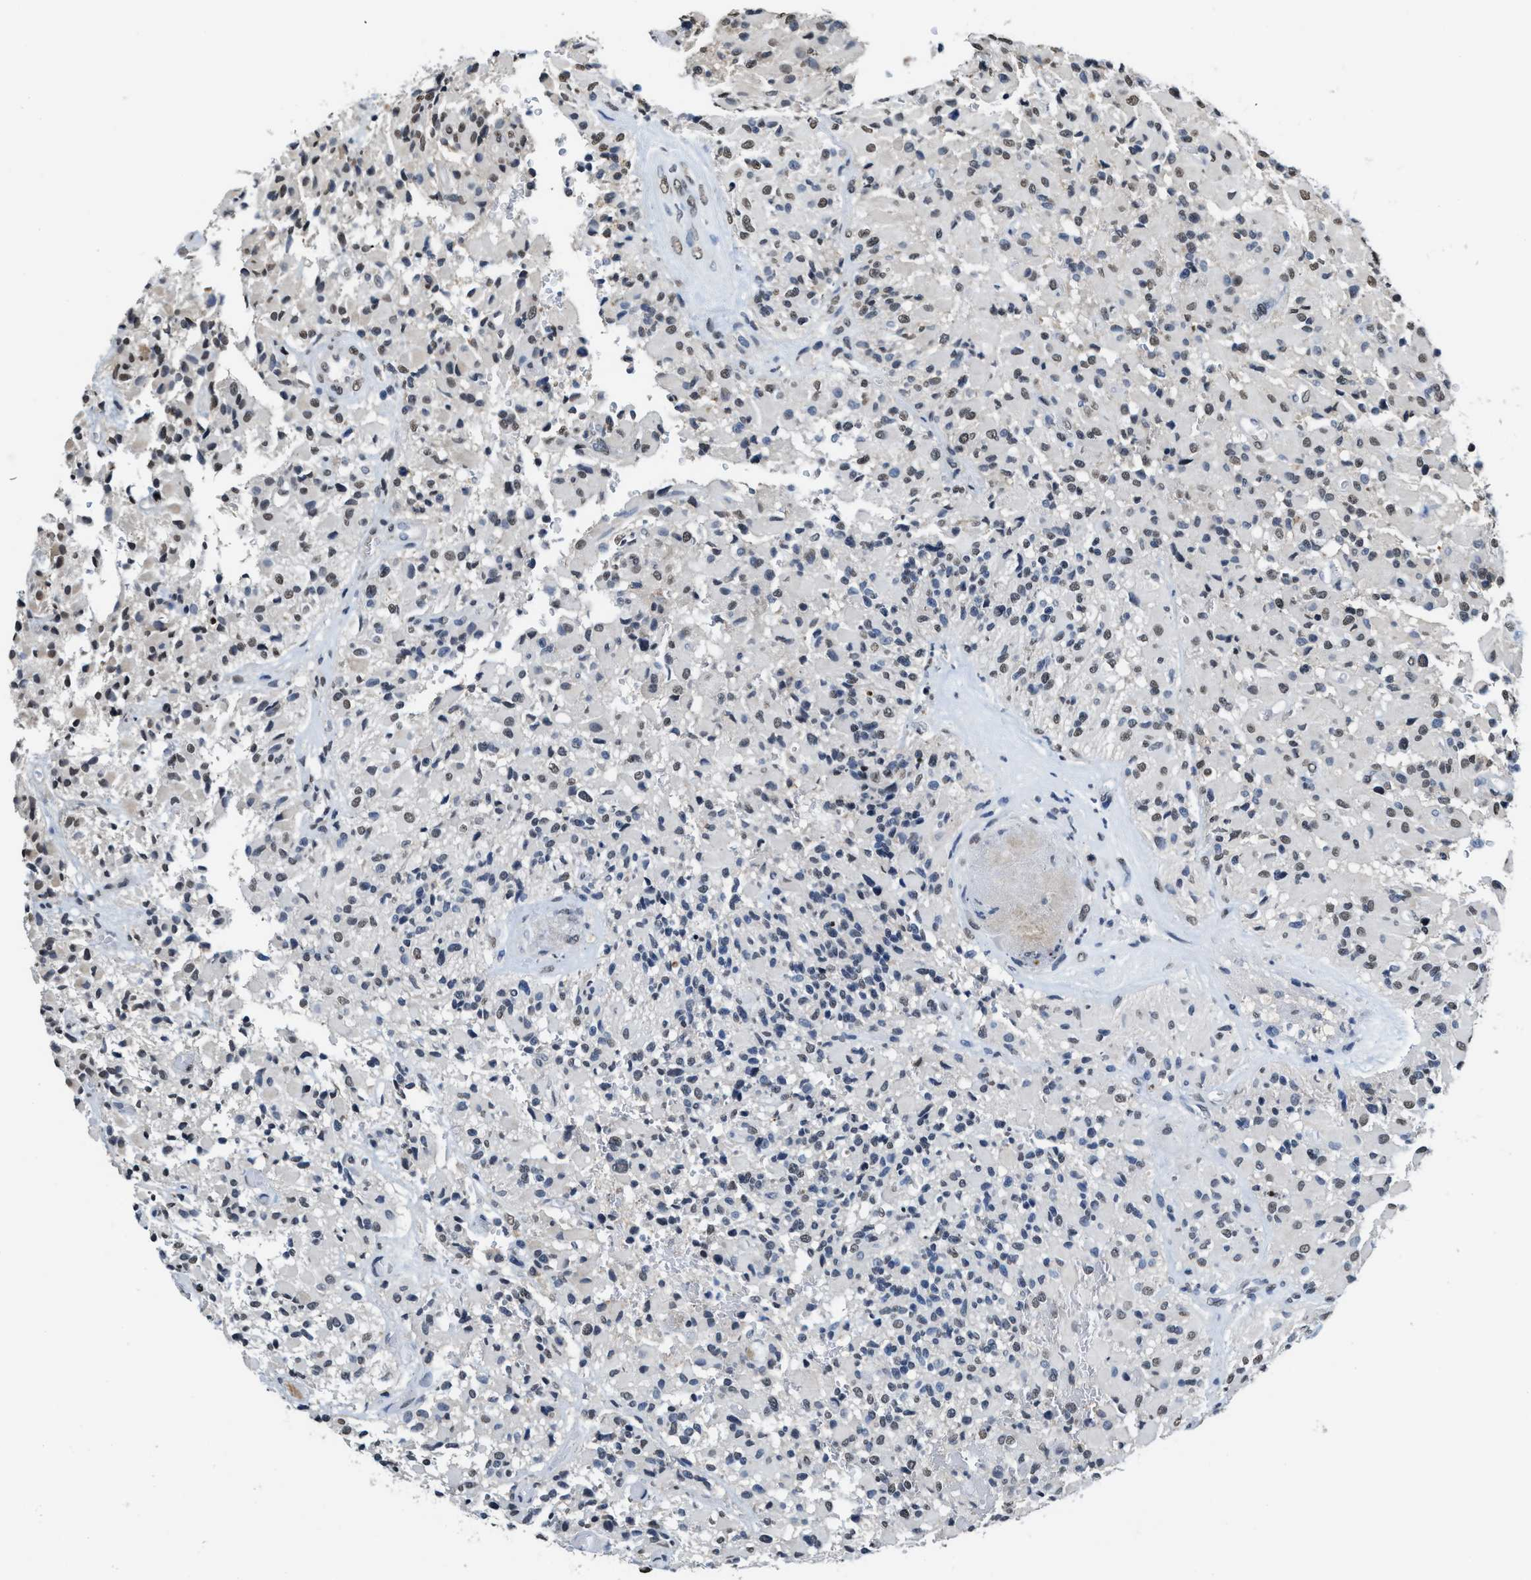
{"staining": {"intensity": "weak", "quantity": "25%-75%", "location": "nuclear"}, "tissue": "glioma", "cell_type": "Tumor cells", "image_type": "cancer", "snomed": [{"axis": "morphology", "description": "Glioma, malignant, High grade"}, {"axis": "topography", "description": "Brain"}], "caption": "IHC (DAB) staining of human glioma displays weak nuclear protein staining in about 25%-75% of tumor cells. (Stains: DAB (3,3'-diaminobenzidine) in brown, nuclei in blue, Microscopy: brightfield microscopy at high magnification).", "gene": "SUPT16H", "patient": {"sex": "male", "age": 71}}